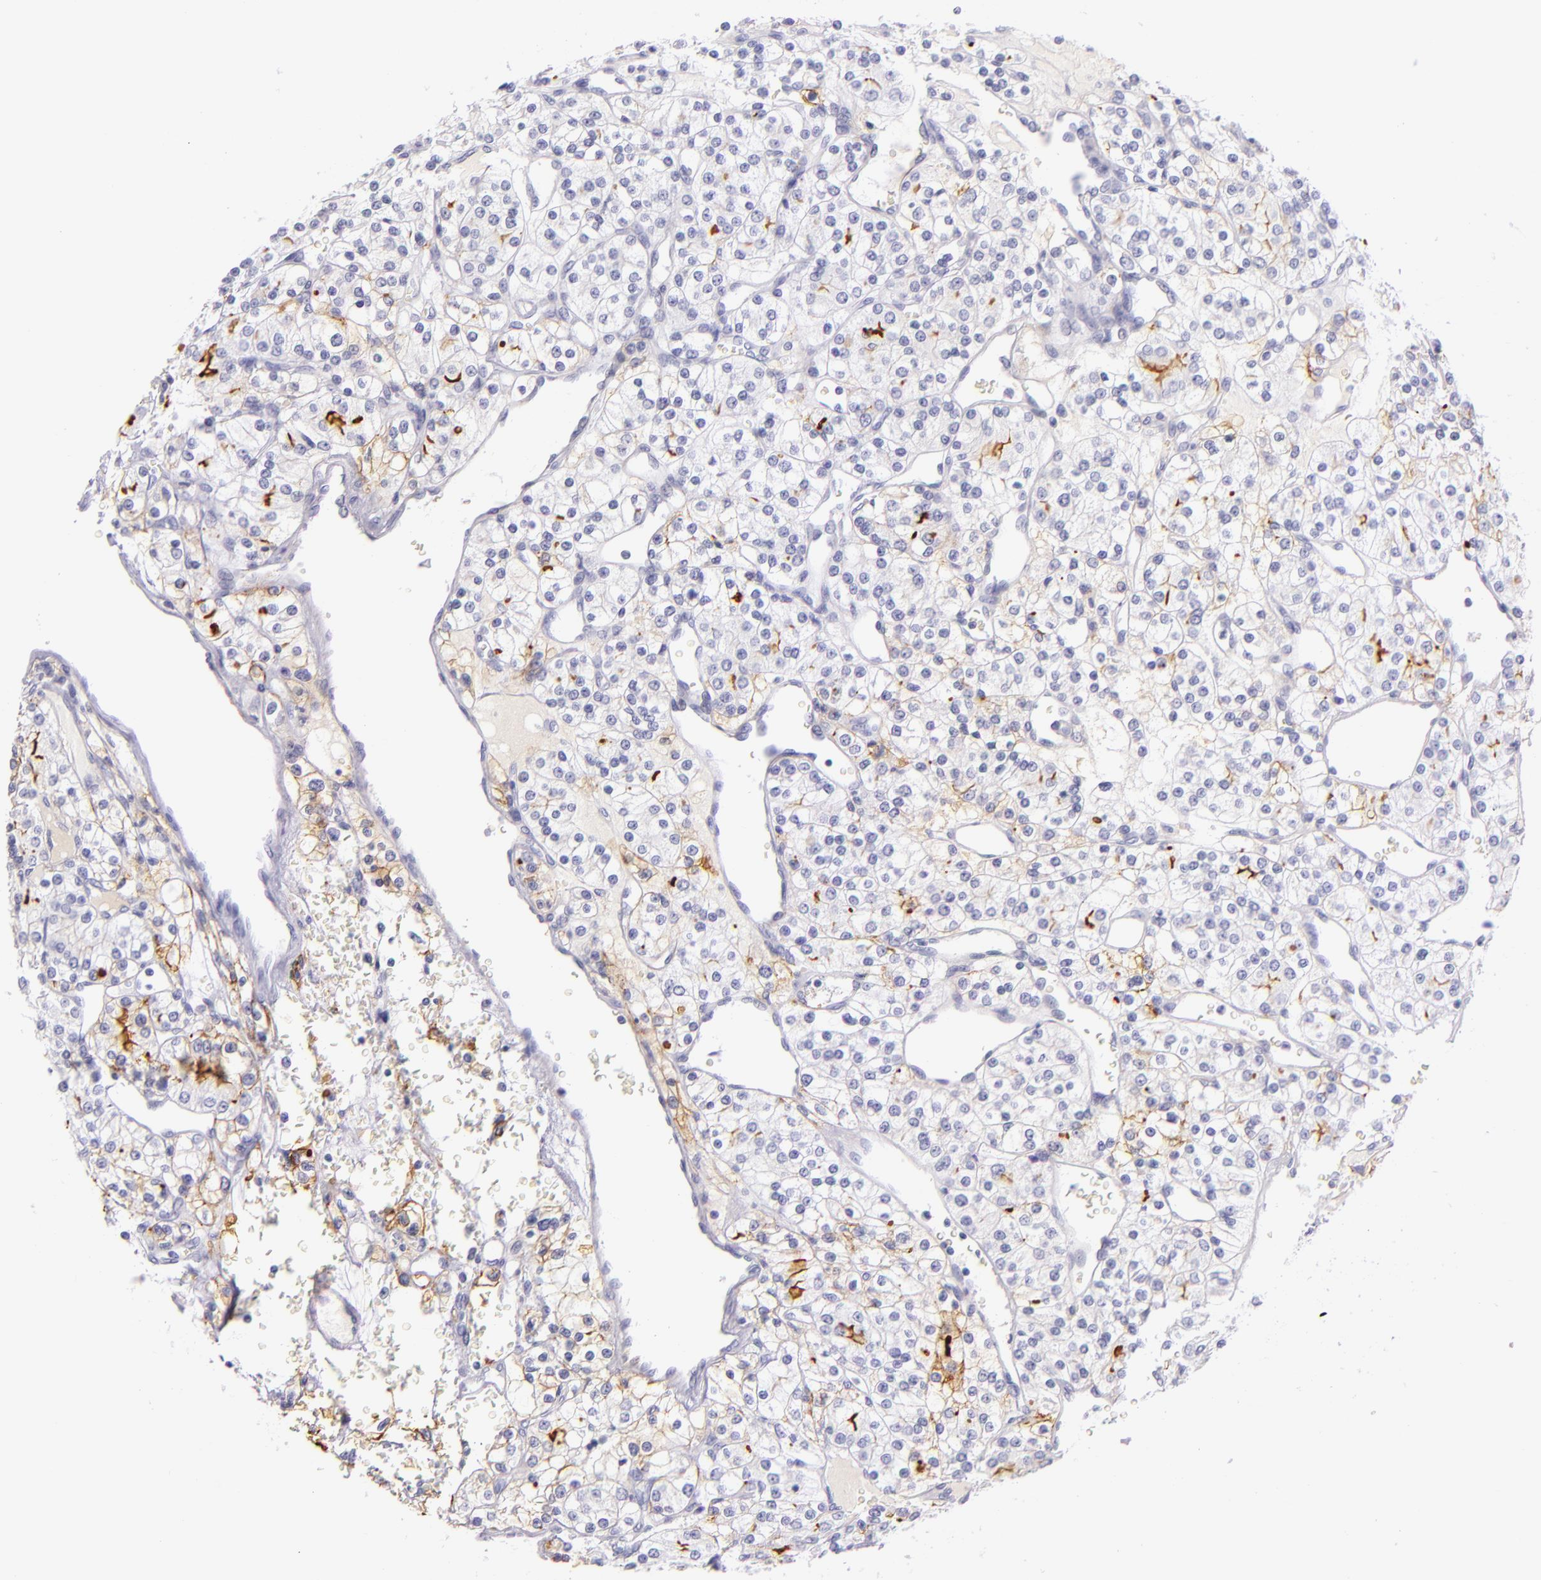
{"staining": {"intensity": "negative", "quantity": "none", "location": "none"}, "tissue": "renal cancer", "cell_type": "Tumor cells", "image_type": "cancer", "snomed": [{"axis": "morphology", "description": "Adenocarcinoma, NOS"}, {"axis": "topography", "description": "Kidney"}], "caption": "A photomicrograph of renal cancer (adenocarcinoma) stained for a protein shows no brown staining in tumor cells. (DAB (3,3'-diaminobenzidine) IHC with hematoxylin counter stain).", "gene": "ICAM1", "patient": {"sex": "female", "age": 62}}